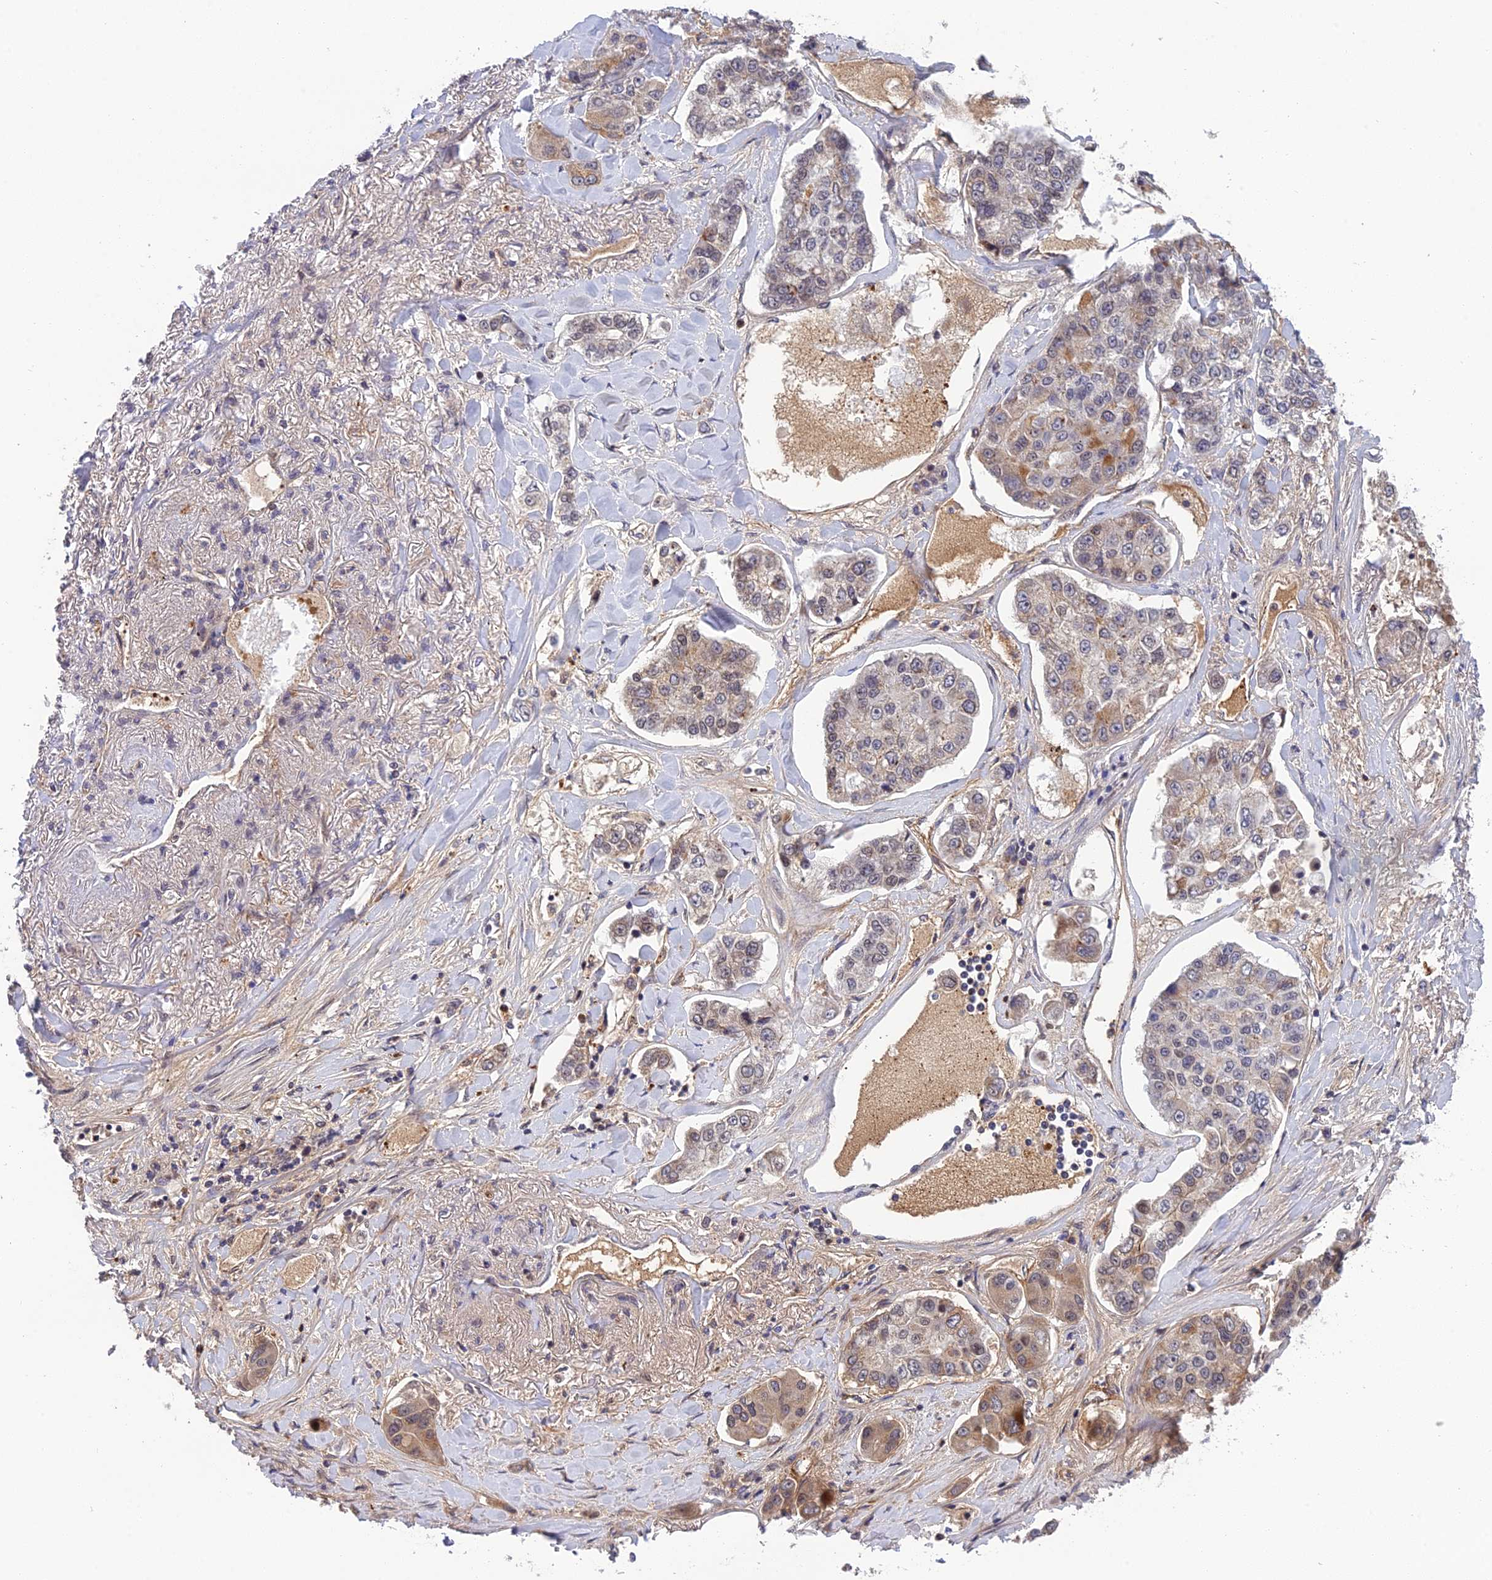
{"staining": {"intensity": "moderate", "quantity": "<25%", "location": "cytoplasmic/membranous,nuclear"}, "tissue": "lung cancer", "cell_type": "Tumor cells", "image_type": "cancer", "snomed": [{"axis": "morphology", "description": "Adenocarcinoma, NOS"}, {"axis": "topography", "description": "Lung"}], "caption": "Immunohistochemical staining of adenocarcinoma (lung) shows low levels of moderate cytoplasmic/membranous and nuclear protein staining in about <25% of tumor cells. (IHC, brightfield microscopy, high magnification).", "gene": "REXO1", "patient": {"sex": "male", "age": 49}}